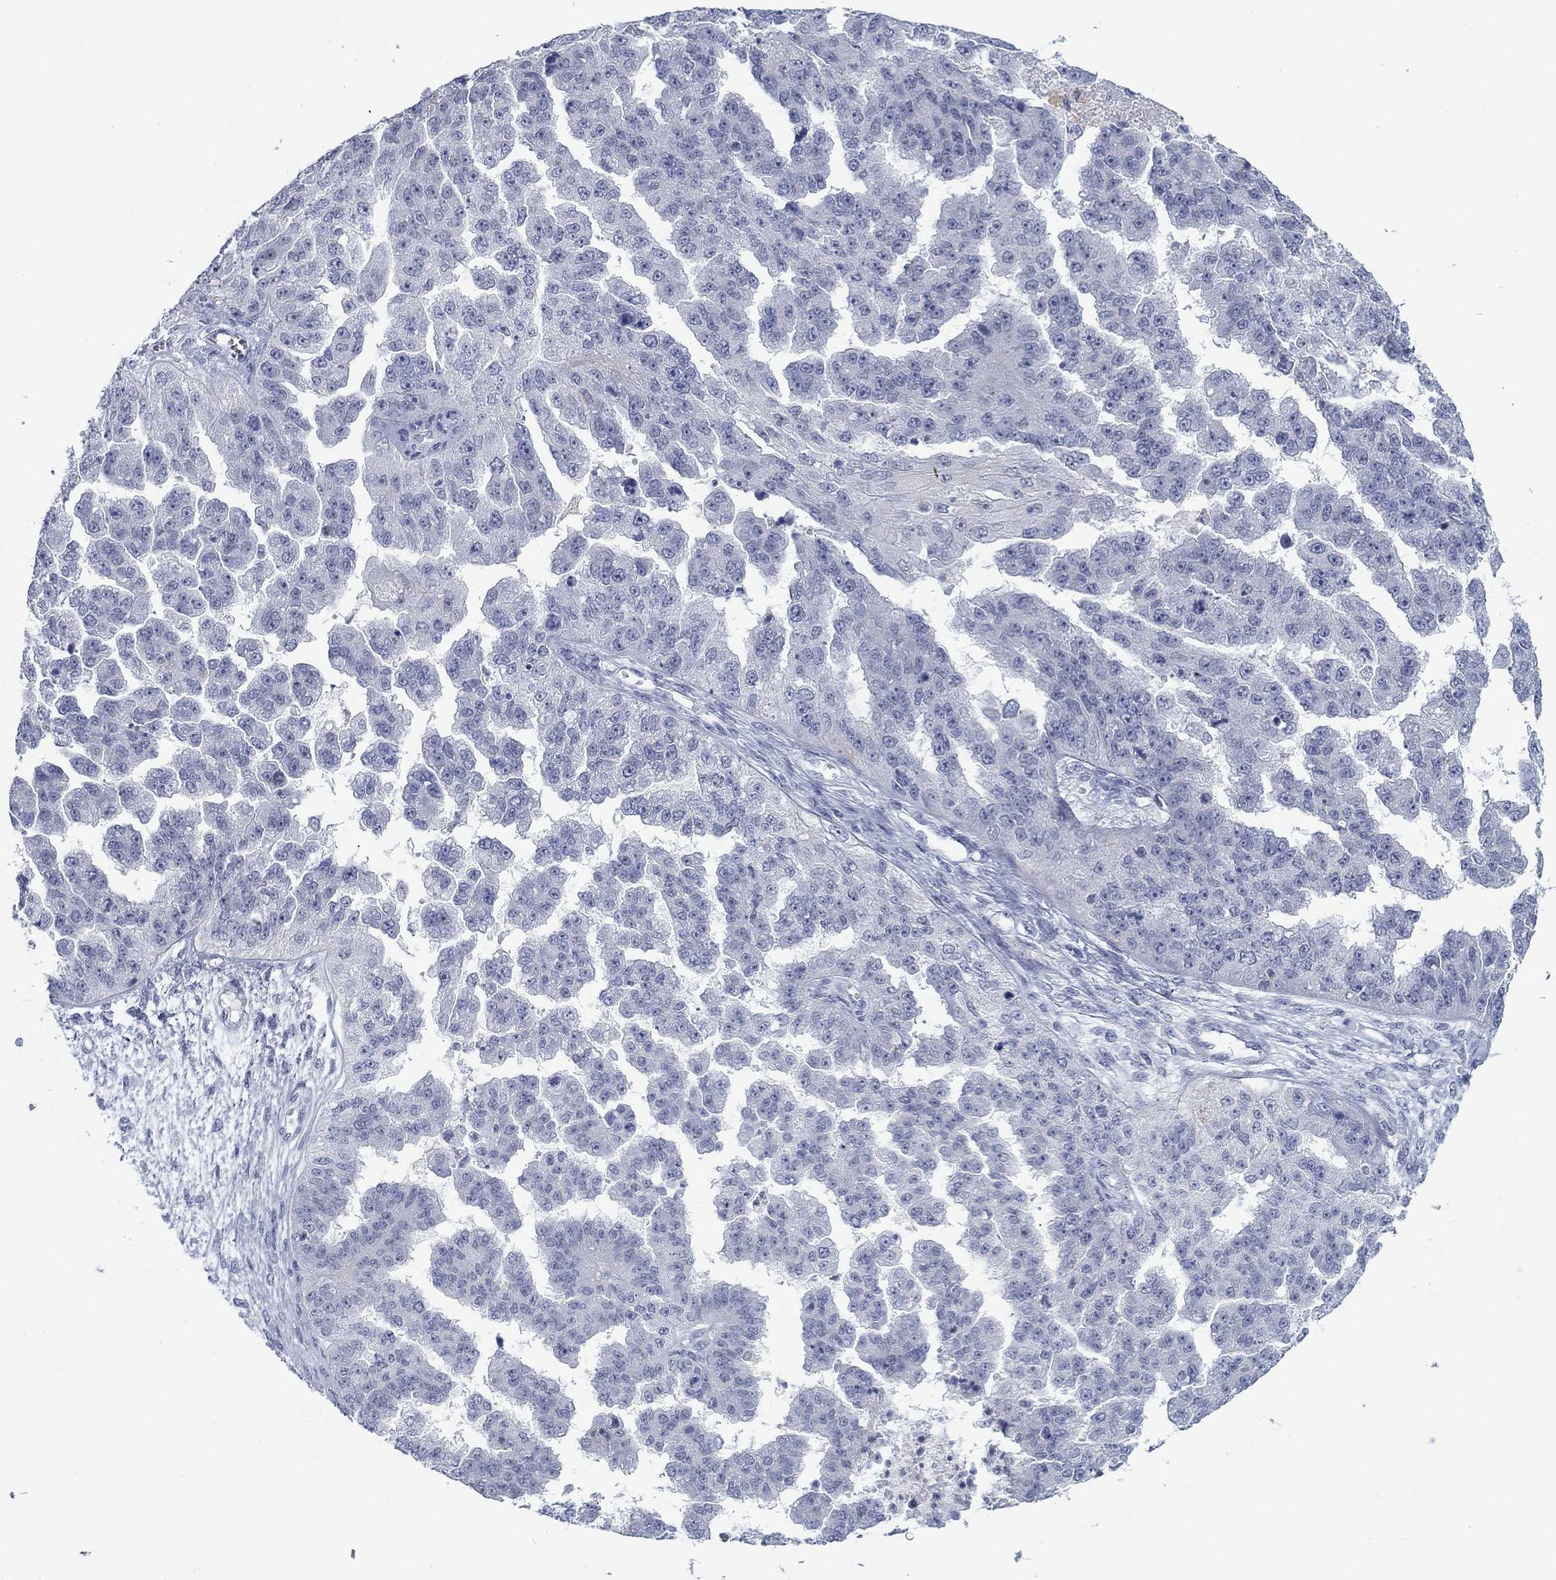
{"staining": {"intensity": "negative", "quantity": "none", "location": "none"}, "tissue": "ovarian cancer", "cell_type": "Tumor cells", "image_type": "cancer", "snomed": [{"axis": "morphology", "description": "Cystadenocarcinoma, serous, NOS"}, {"axis": "topography", "description": "Ovary"}], "caption": "IHC of human serous cystadenocarcinoma (ovarian) reveals no staining in tumor cells.", "gene": "DNAL1", "patient": {"sex": "female", "age": 58}}